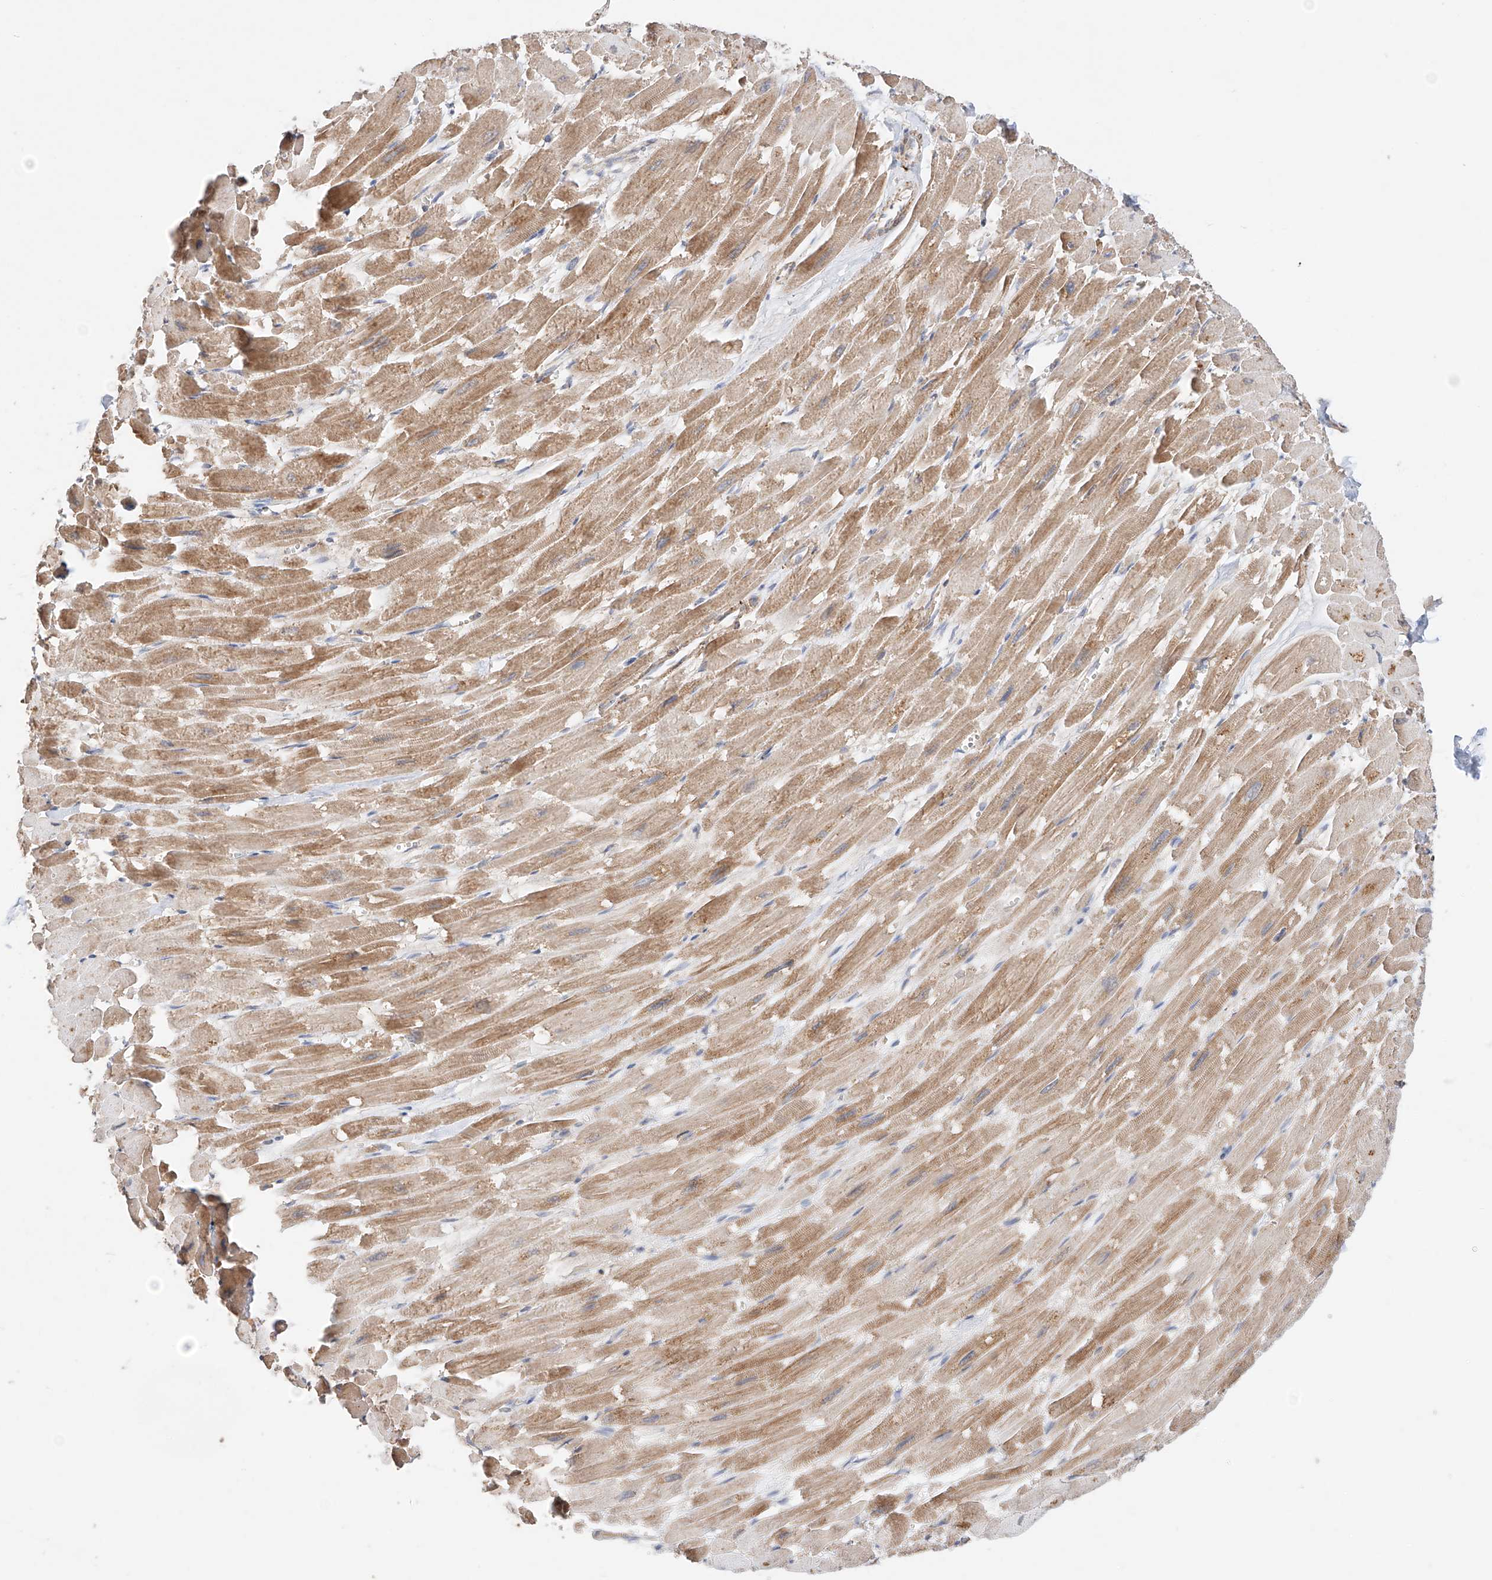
{"staining": {"intensity": "moderate", "quantity": "25%-75%", "location": "cytoplasmic/membranous"}, "tissue": "heart muscle", "cell_type": "Cardiomyocytes", "image_type": "normal", "snomed": [{"axis": "morphology", "description": "Normal tissue, NOS"}, {"axis": "topography", "description": "Heart"}], "caption": "Protein staining shows moderate cytoplasmic/membranous staining in about 25%-75% of cardiomyocytes in unremarkable heart muscle.", "gene": "MOSPD1", "patient": {"sex": "male", "age": 54}}